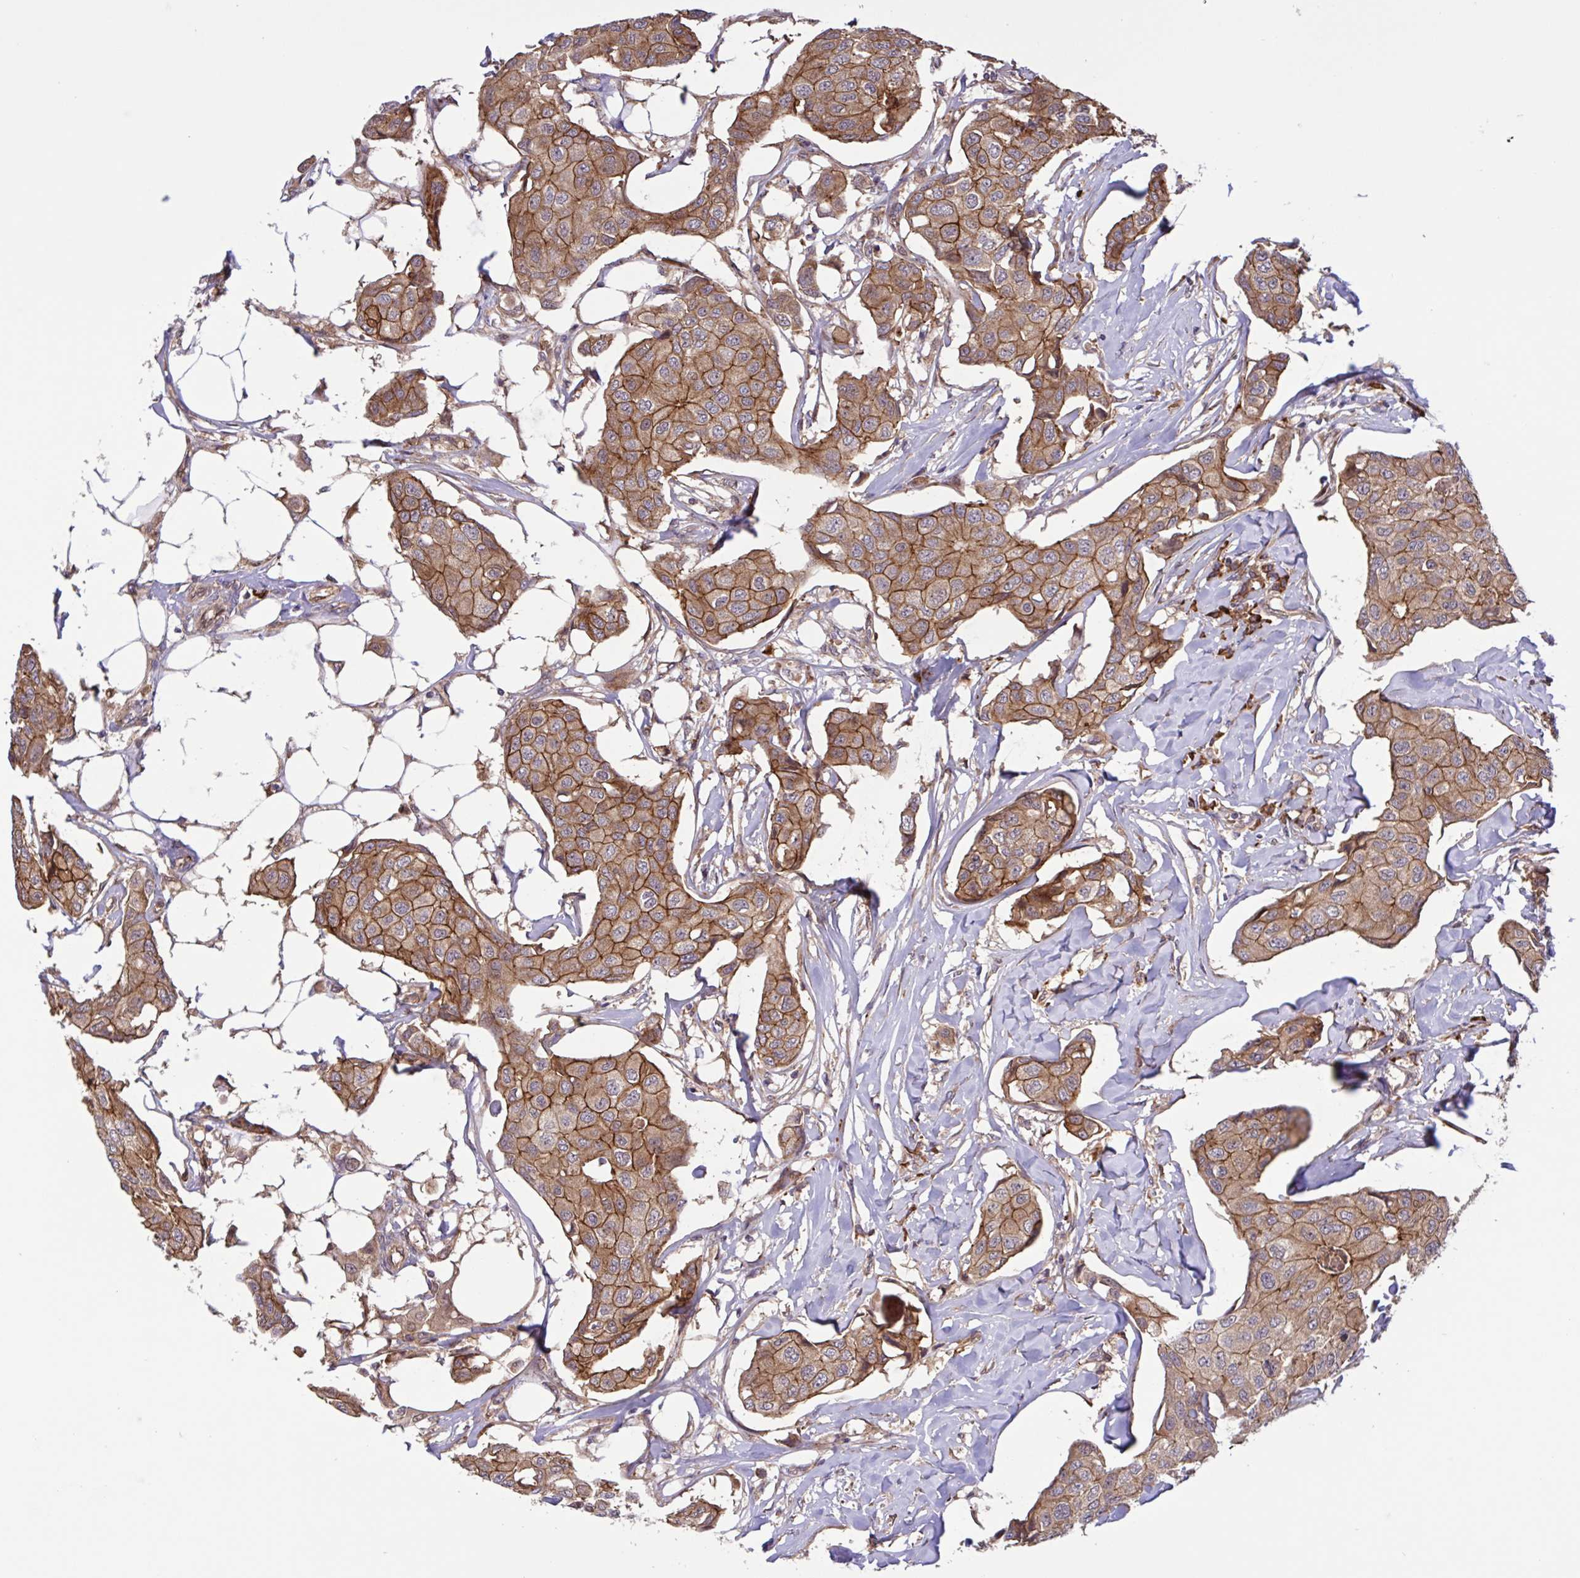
{"staining": {"intensity": "moderate", "quantity": ">75%", "location": "cytoplasmic/membranous"}, "tissue": "breast cancer", "cell_type": "Tumor cells", "image_type": "cancer", "snomed": [{"axis": "morphology", "description": "Duct carcinoma"}, {"axis": "topography", "description": "Breast"}, {"axis": "topography", "description": "Lymph node"}], "caption": "Immunohistochemical staining of intraductal carcinoma (breast) demonstrates medium levels of moderate cytoplasmic/membranous expression in about >75% of tumor cells.", "gene": "INTS10", "patient": {"sex": "female", "age": 80}}